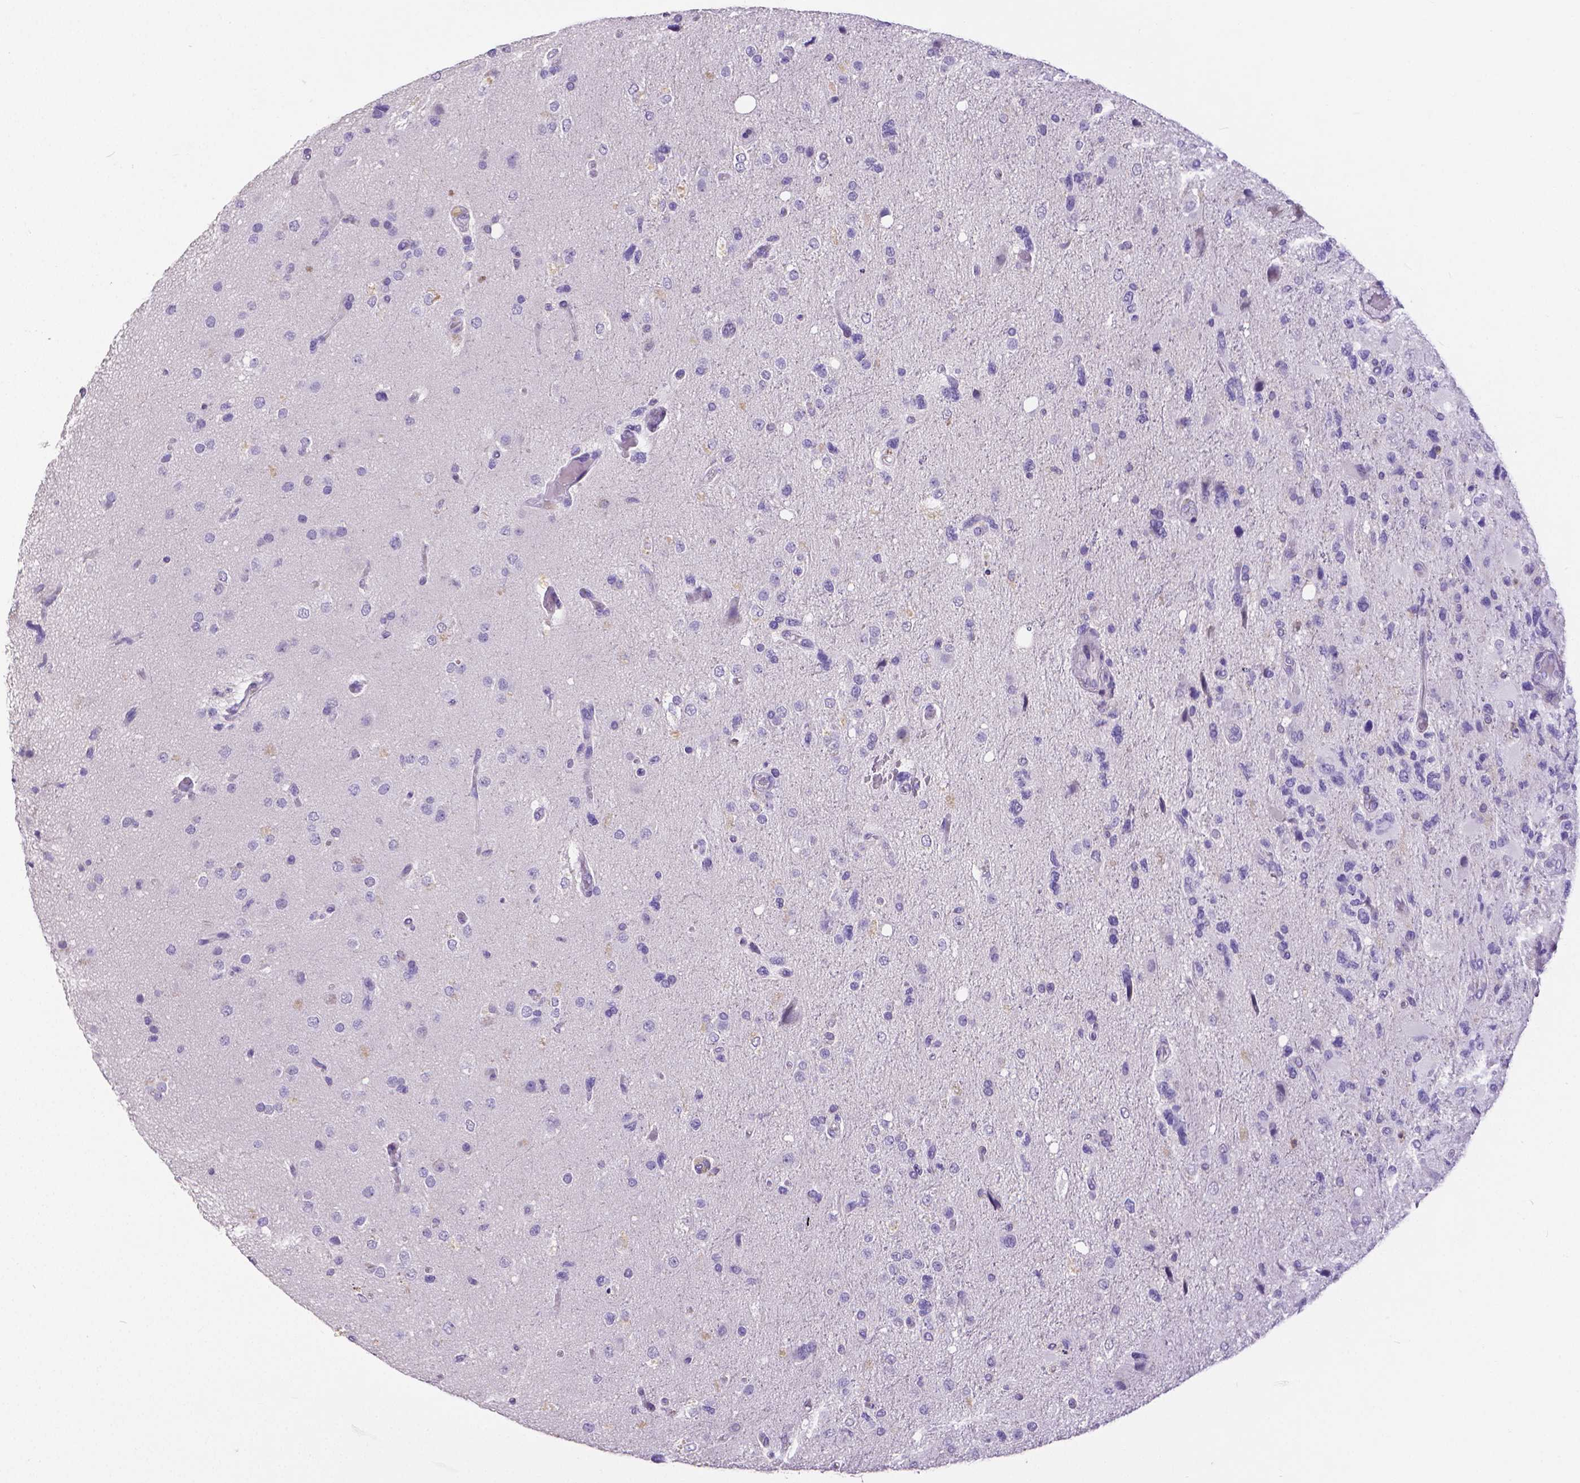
{"staining": {"intensity": "negative", "quantity": "none", "location": "none"}, "tissue": "glioma", "cell_type": "Tumor cells", "image_type": "cancer", "snomed": [{"axis": "morphology", "description": "Glioma, malignant, High grade"}, {"axis": "topography", "description": "Brain"}], "caption": "Immunohistochemistry (IHC) histopathology image of neoplastic tissue: malignant glioma (high-grade) stained with DAB (3,3'-diaminobenzidine) displays no significant protein expression in tumor cells.", "gene": "CD4", "patient": {"sex": "female", "age": 71}}